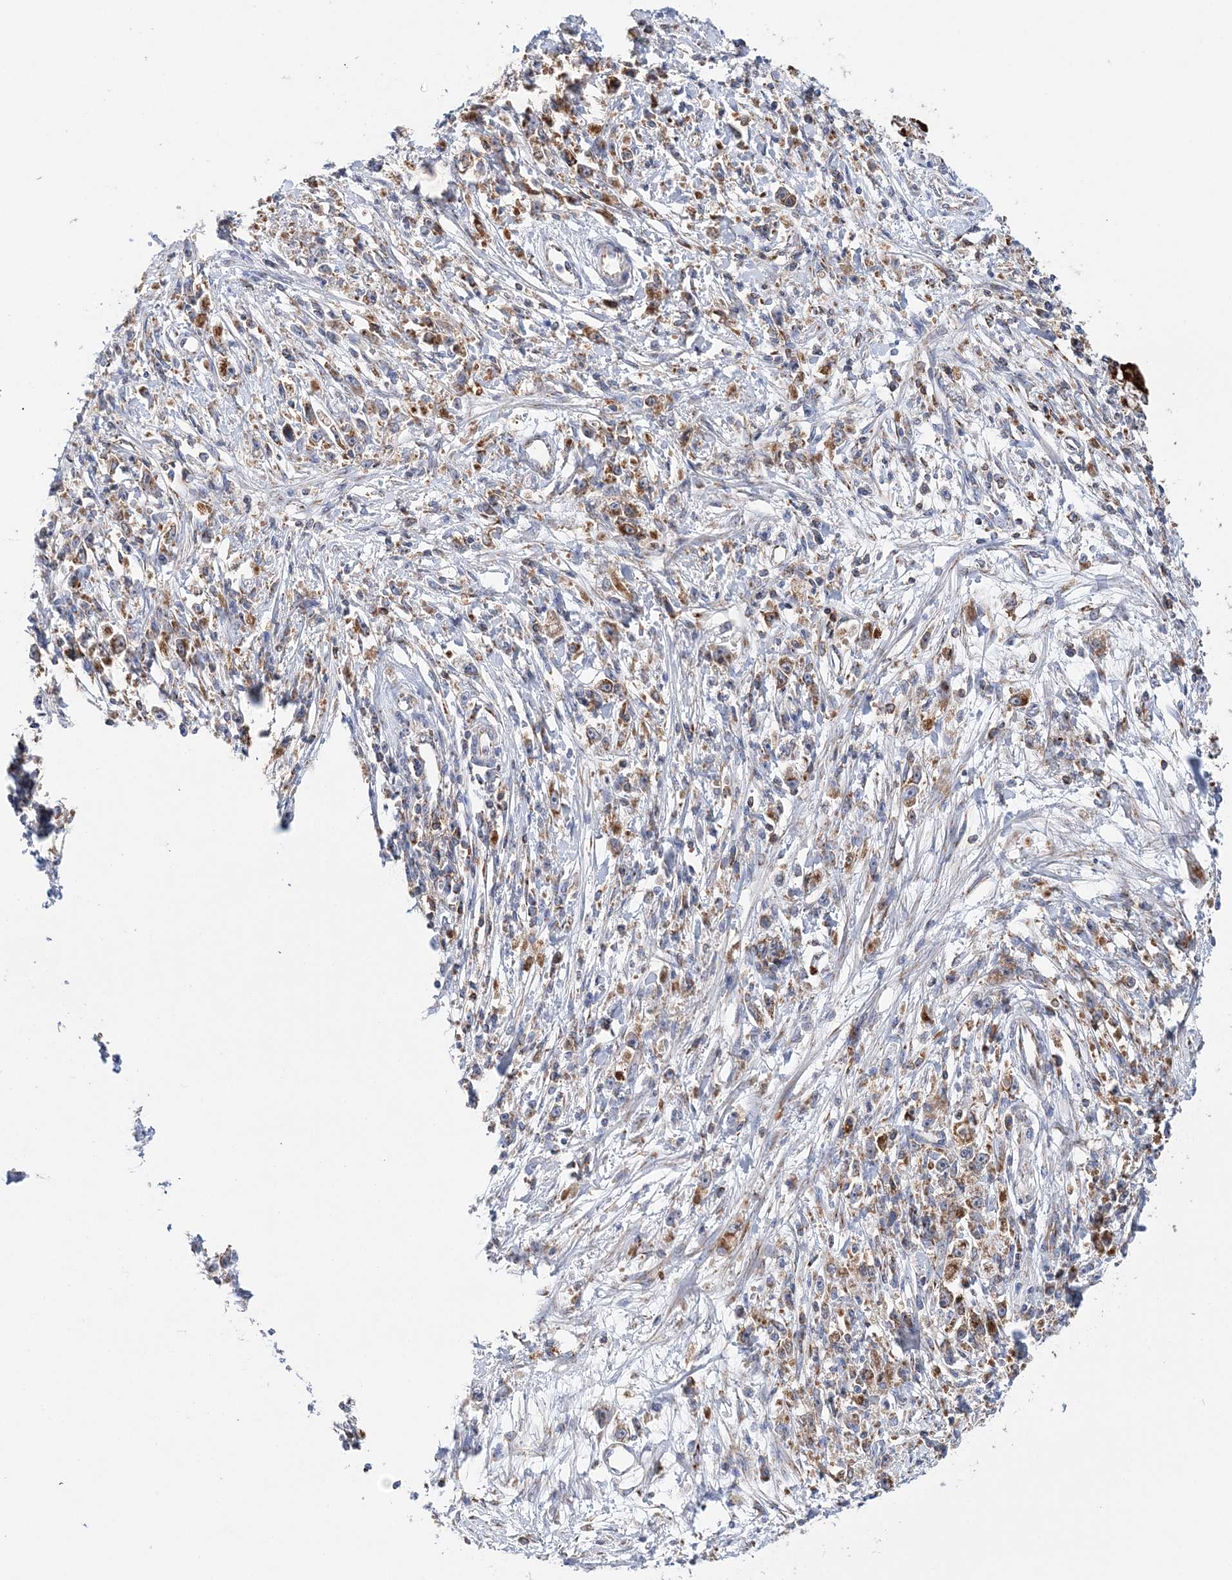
{"staining": {"intensity": "moderate", "quantity": ">75%", "location": "cytoplasmic/membranous"}, "tissue": "stomach cancer", "cell_type": "Tumor cells", "image_type": "cancer", "snomed": [{"axis": "morphology", "description": "Adenocarcinoma, NOS"}, {"axis": "topography", "description": "Stomach"}], "caption": "This micrograph demonstrates immunohistochemistry (IHC) staining of human adenocarcinoma (stomach), with medium moderate cytoplasmic/membranous positivity in about >75% of tumor cells.", "gene": "TTC32", "patient": {"sex": "female", "age": 59}}